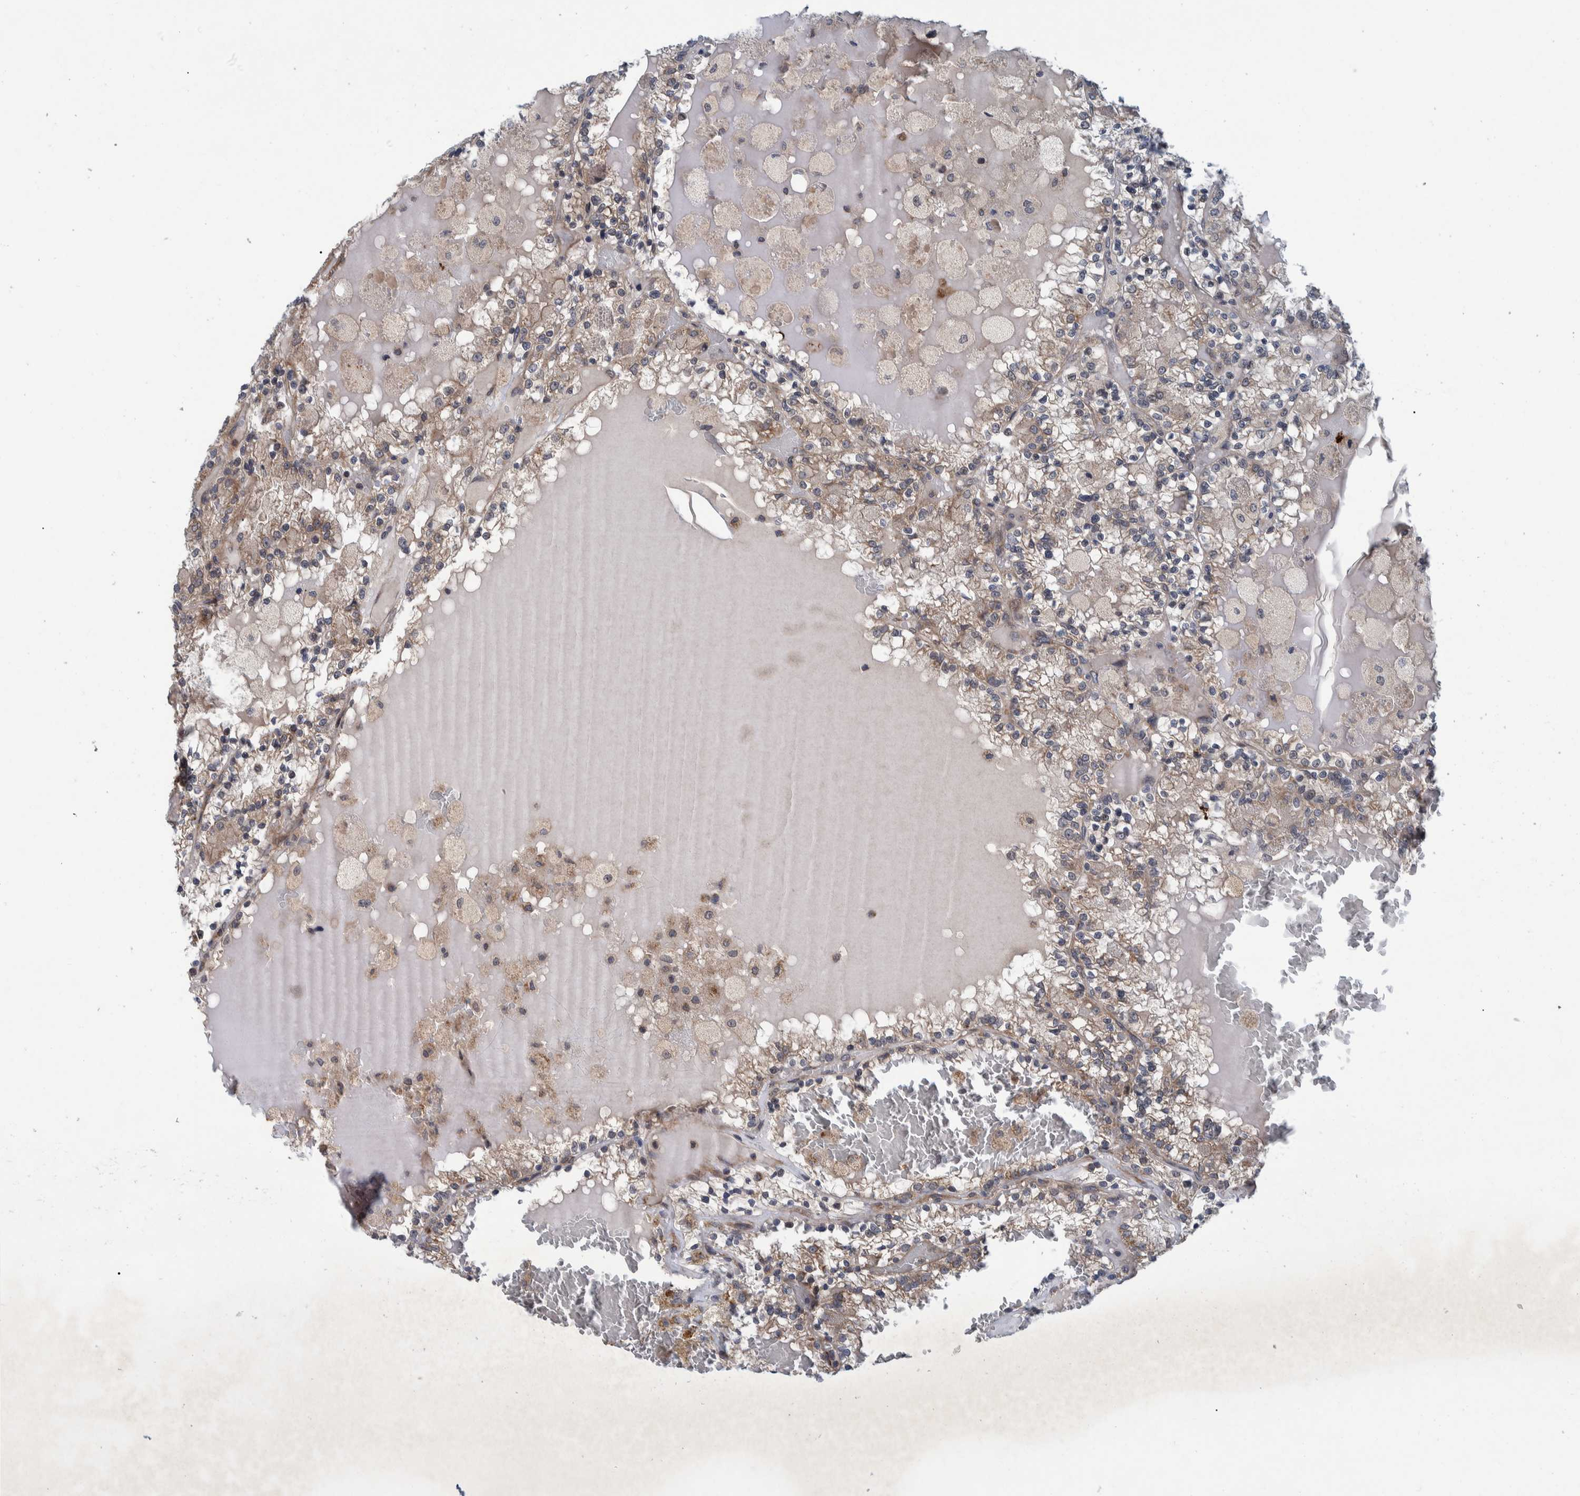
{"staining": {"intensity": "weak", "quantity": "<25%", "location": "cytoplasmic/membranous"}, "tissue": "renal cancer", "cell_type": "Tumor cells", "image_type": "cancer", "snomed": [{"axis": "morphology", "description": "Adenocarcinoma, NOS"}, {"axis": "topography", "description": "Kidney"}], "caption": "This is an immunohistochemistry (IHC) micrograph of human renal cancer. There is no positivity in tumor cells.", "gene": "MRPS7", "patient": {"sex": "female", "age": 56}}